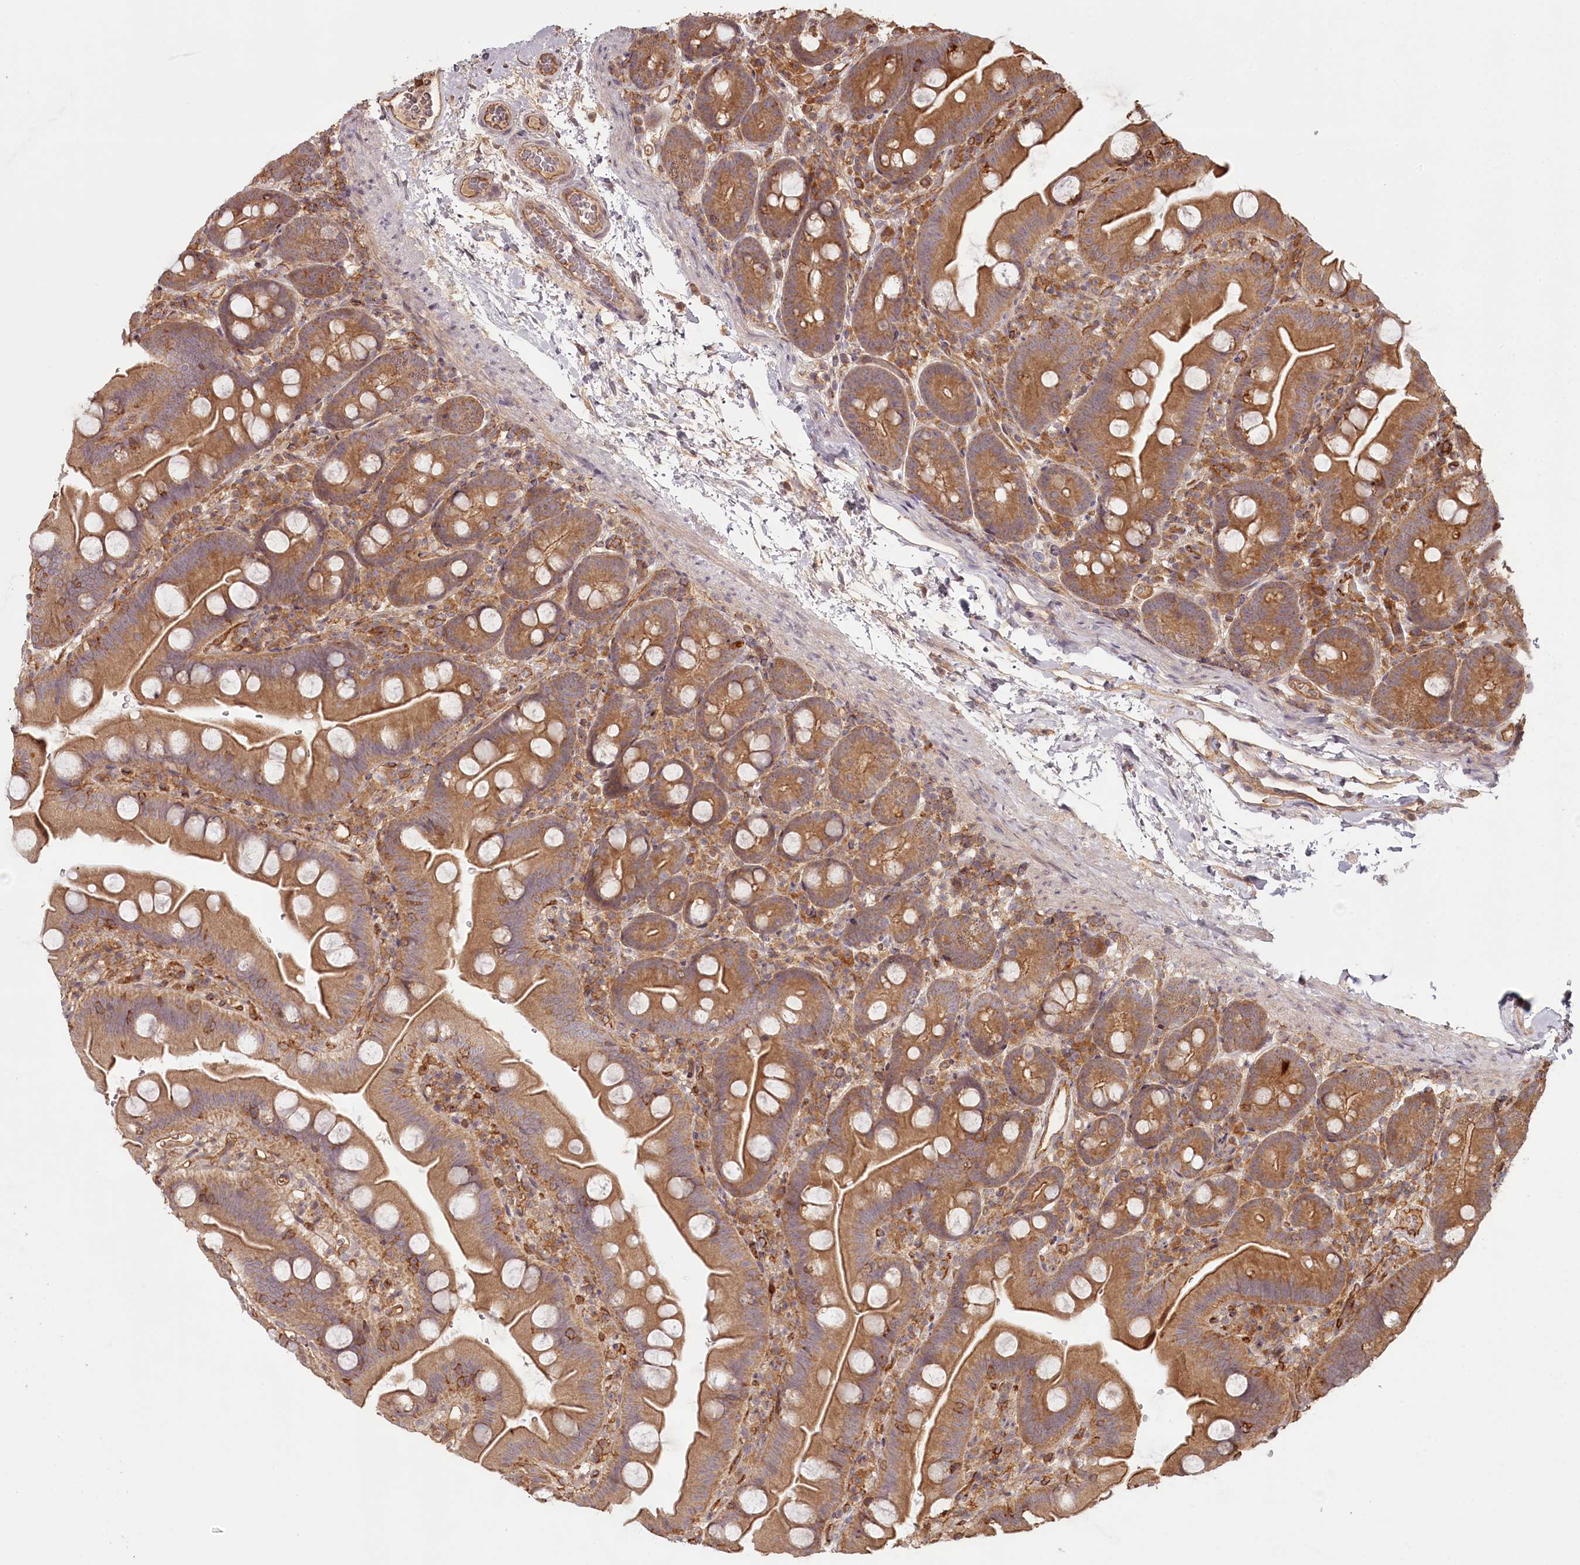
{"staining": {"intensity": "moderate", "quantity": ">75%", "location": "cytoplasmic/membranous"}, "tissue": "small intestine", "cell_type": "Glandular cells", "image_type": "normal", "snomed": [{"axis": "morphology", "description": "Normal tissue, NOS"}, {"axis": "topography", "description": "Small intestine"}], "caption": "Protein analysis of normal small intestine displays moderate cytoplasmic/membranous positivity in about >75% of glandular cells.", "gene": "TMIE", "patient": {"sex": "female", "age": 68}}